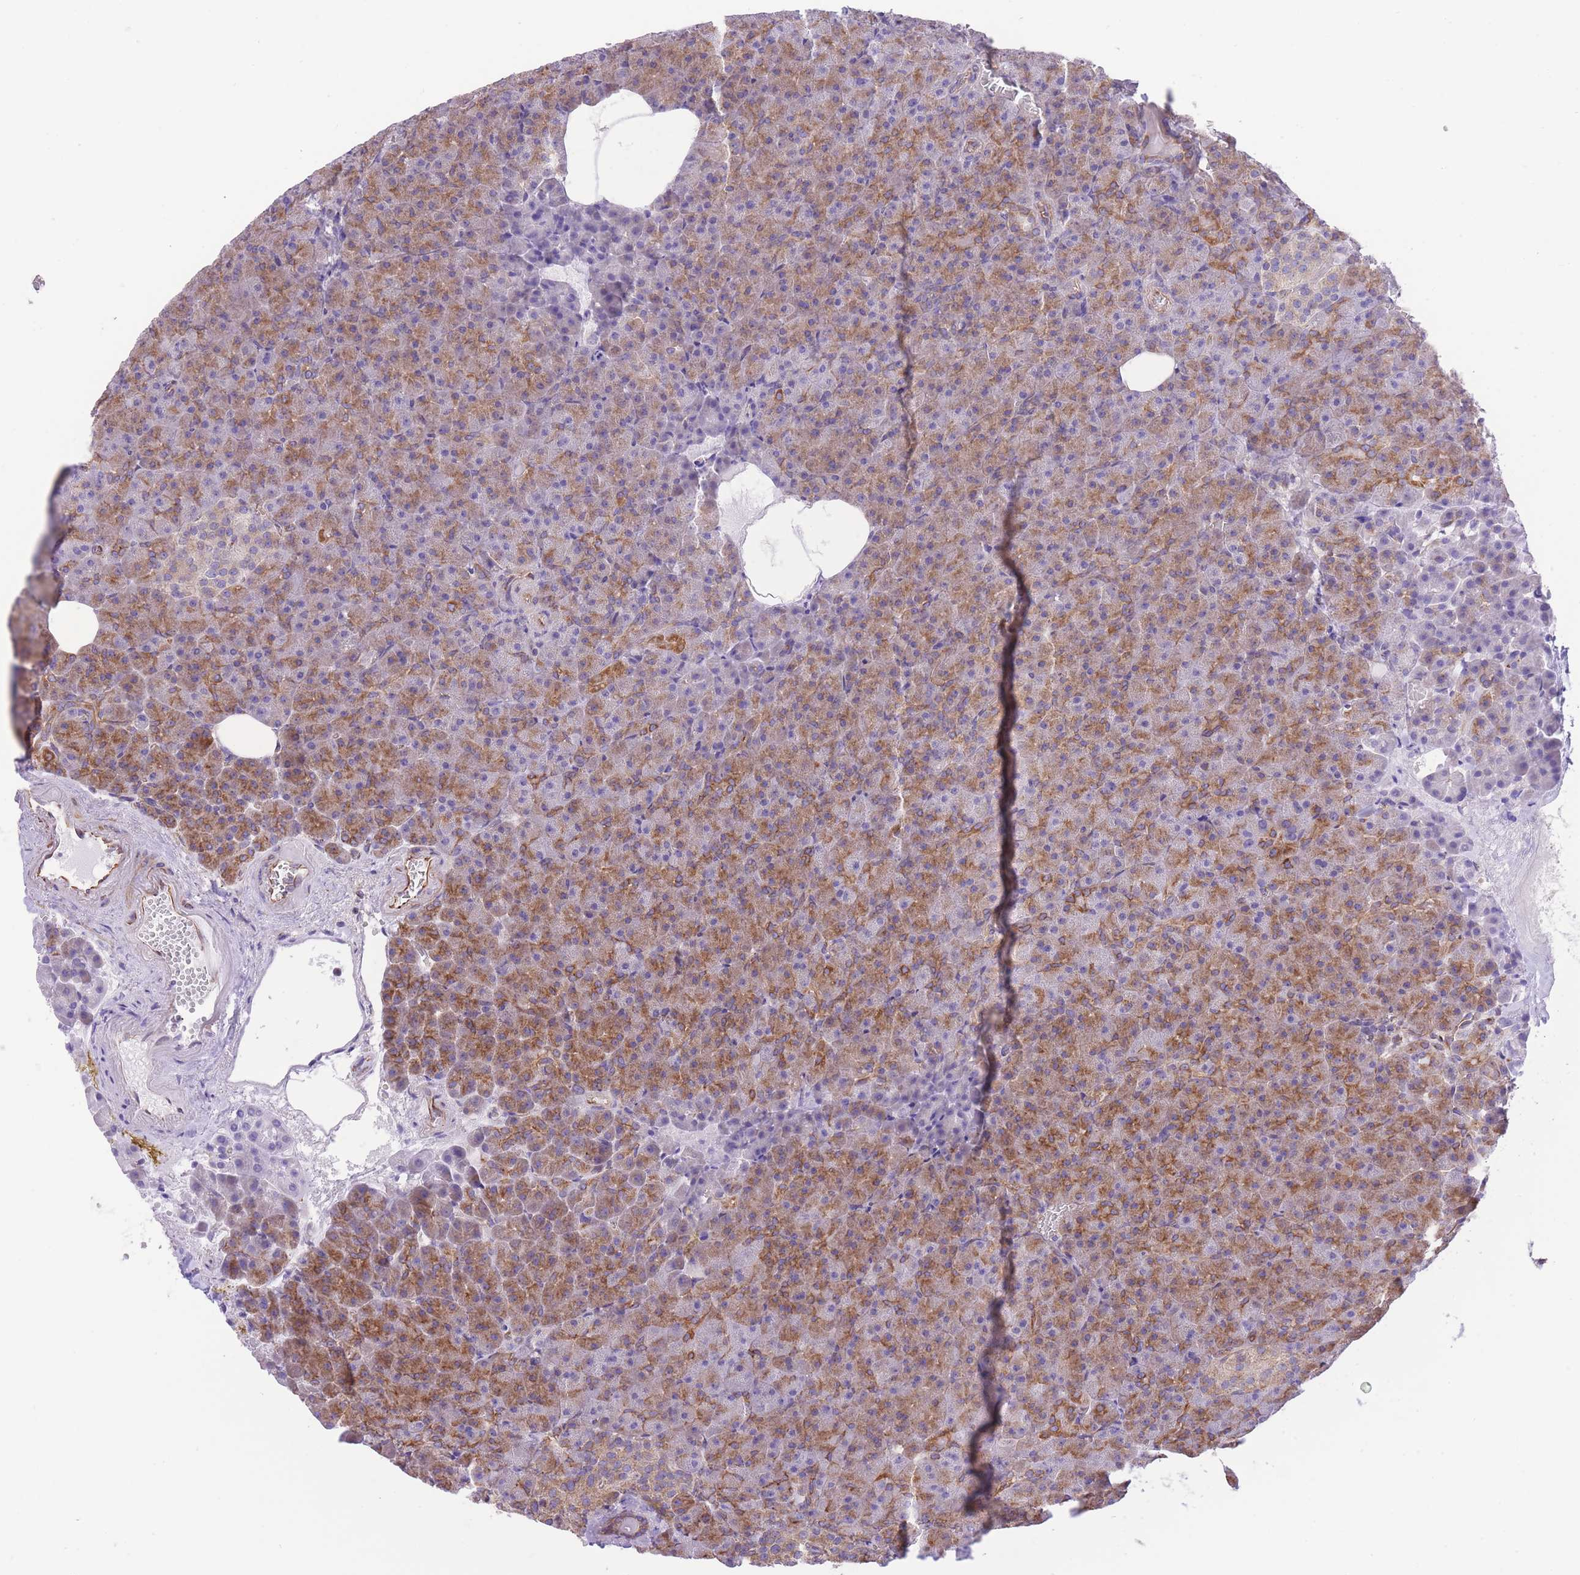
{"staining": {"intensity": "moderate", "quantity": "25%-75%", "location": "cytoplasmic/membranous"}, "tissue": "pancreas", "cell_type": "Exocrine glandular cells", "image_type": "normal", "snomed": [{"axis": "morphology", "description": "Normal tissue, NOS"}, {"axis": "topography", "description": "Pancreas"}], "caption": "Immunohistochemical staining of benign pancreas exhibits moderate cytoplasmic/membranous protein staining in about 25%-75% of exocrine glandular cells. The staining is performed using DAB brown chromogen to label protein expression. The nuclei are counter-stained blue using hematoxylin.", "gene": "RHOU", "patient": {"sex": "female", "age": 74}}